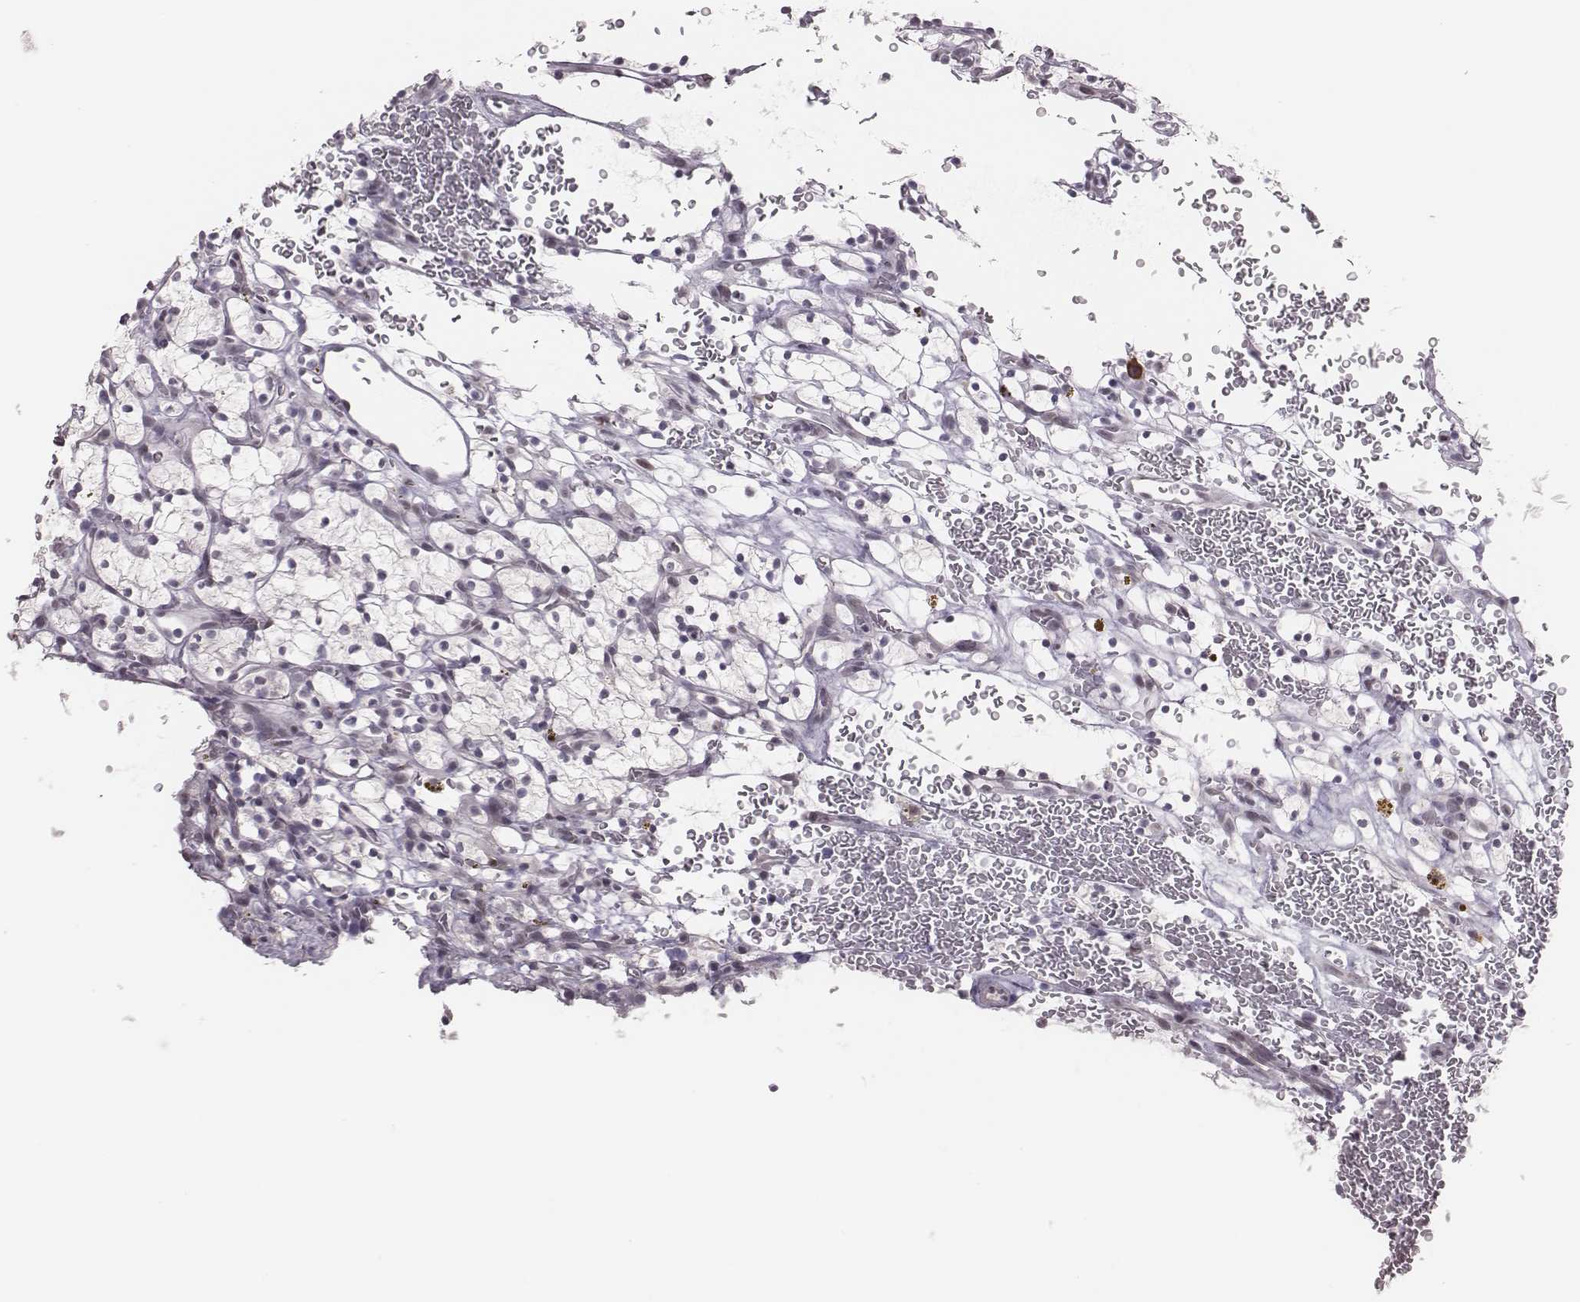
{"staining": {"intensity": "negative", "quantity": "none", "location": "none"}, "tissue": "renal cancer", "cell_type": "Tumor cells", "image_type": "cancer", "snomed": [{"axis": "morphology", "description": "Adenocarcinoma, NOS"}, {"axis": "topography", "description": "Kidney"}], "caption": "Immunohistochemical staining of renal adenocarcinoma exhibits no significant staining in tumor cells.", "gene": "PBK", "patient": {"sex": "female", "age": 64}}